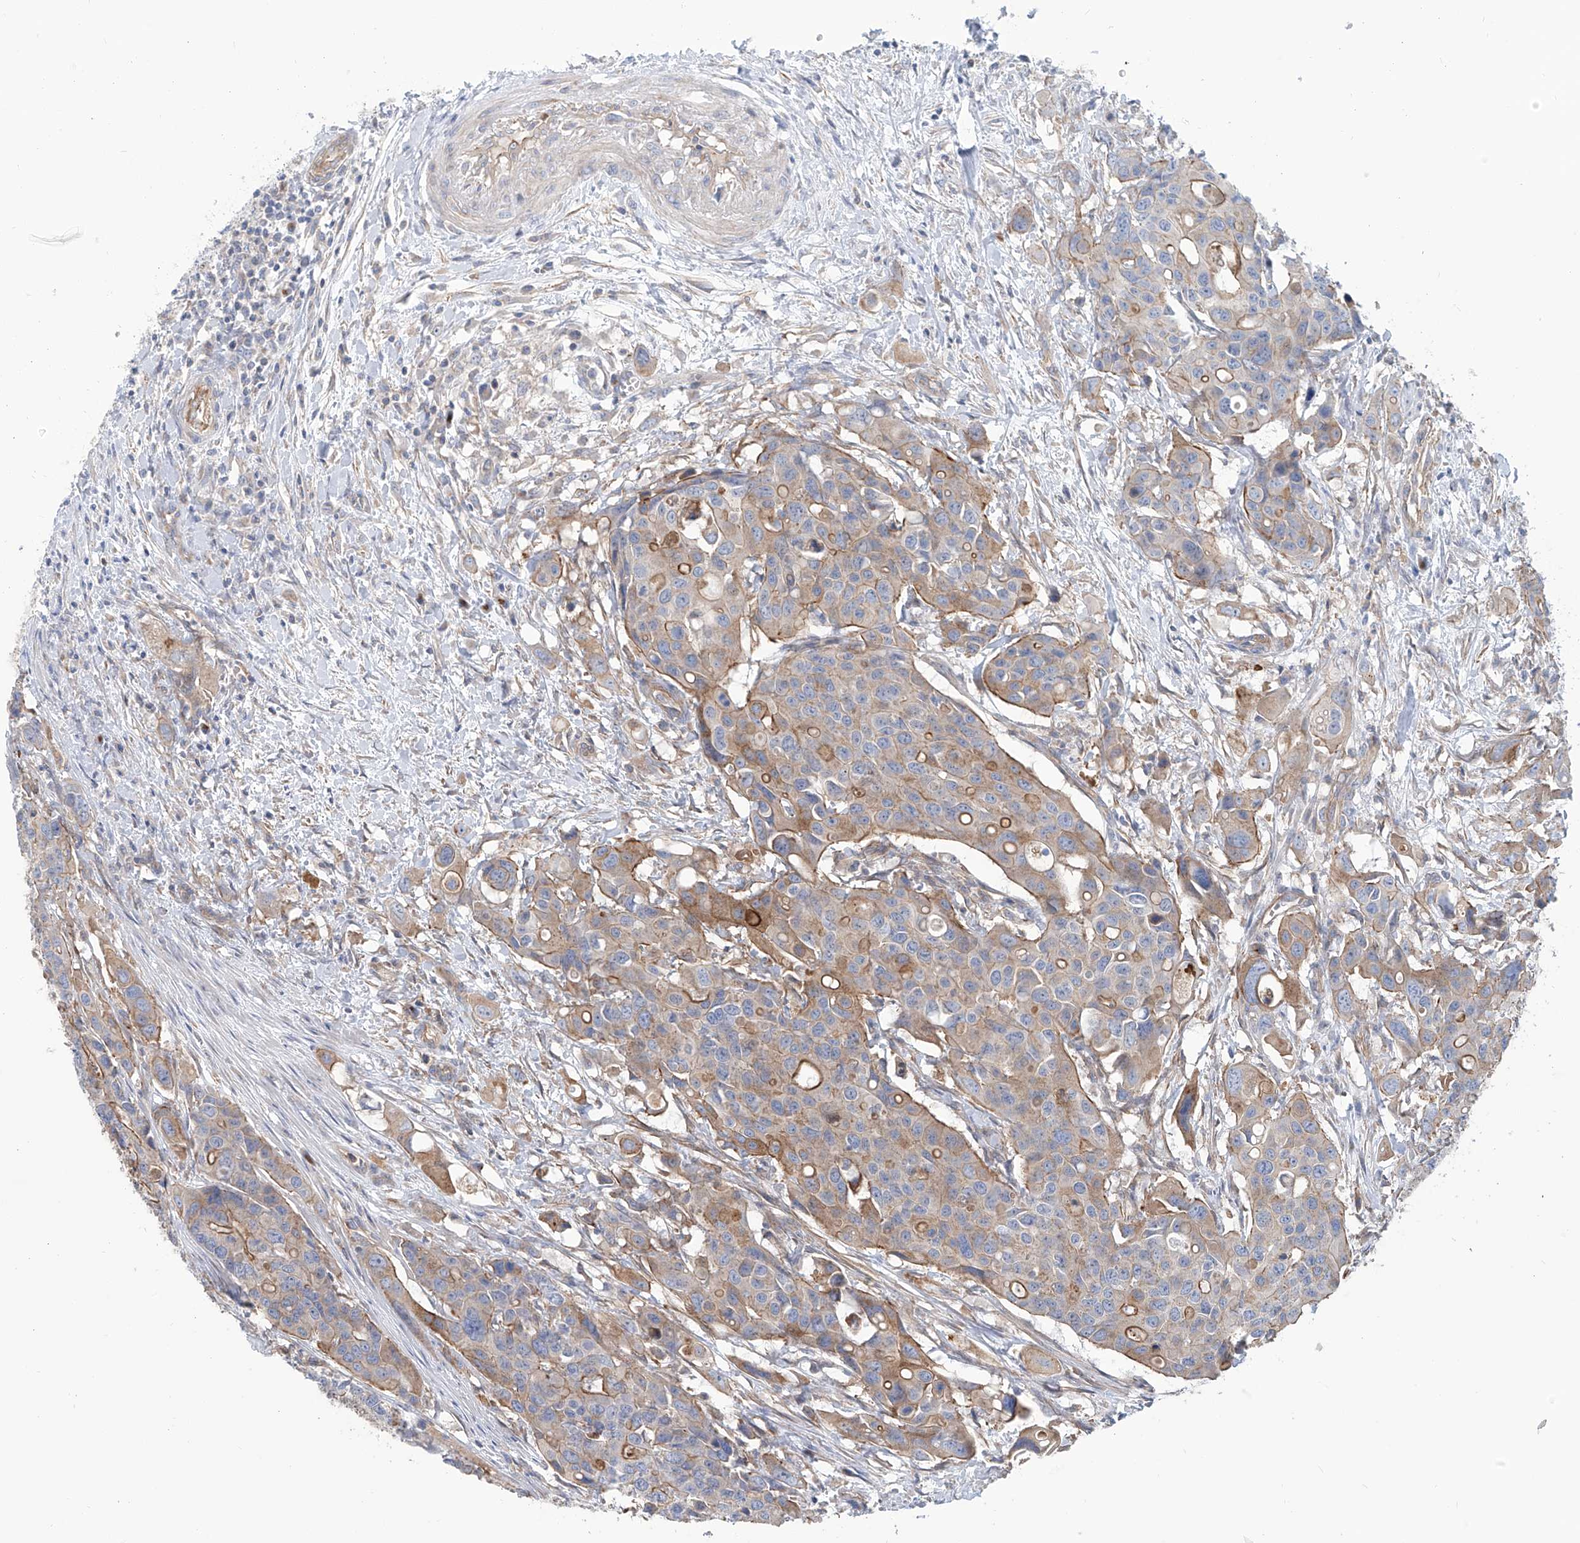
{"staining": {"intensity": "moderate", "quantity": "25%-75%", "location": "cytoplasmic/membranous"}, "tissue": "colorectal cancer", "cell_type": "Tumor cells", "image_type": "cancer", "snomed": [{"axis": "morphology", "description": "Adenocarcinoma, NOS"}, {"axis": "topography", "description": "Colon"}], "caption": "A high-resolution image shows IHC staining of colorectal cancer (adenocarcinoma), which exhibits moderate cytoplasmic/membranous positivity in approximately 25%-75% of tumor cells. The staining was performed using DAB (3,3'-diaminobenzidine), with brown indicating positive protein expression. Nuclei are stained blue with hematoxylin.", "gene": "TMEM209", "patient": {"sex": "male", "age": 77}}